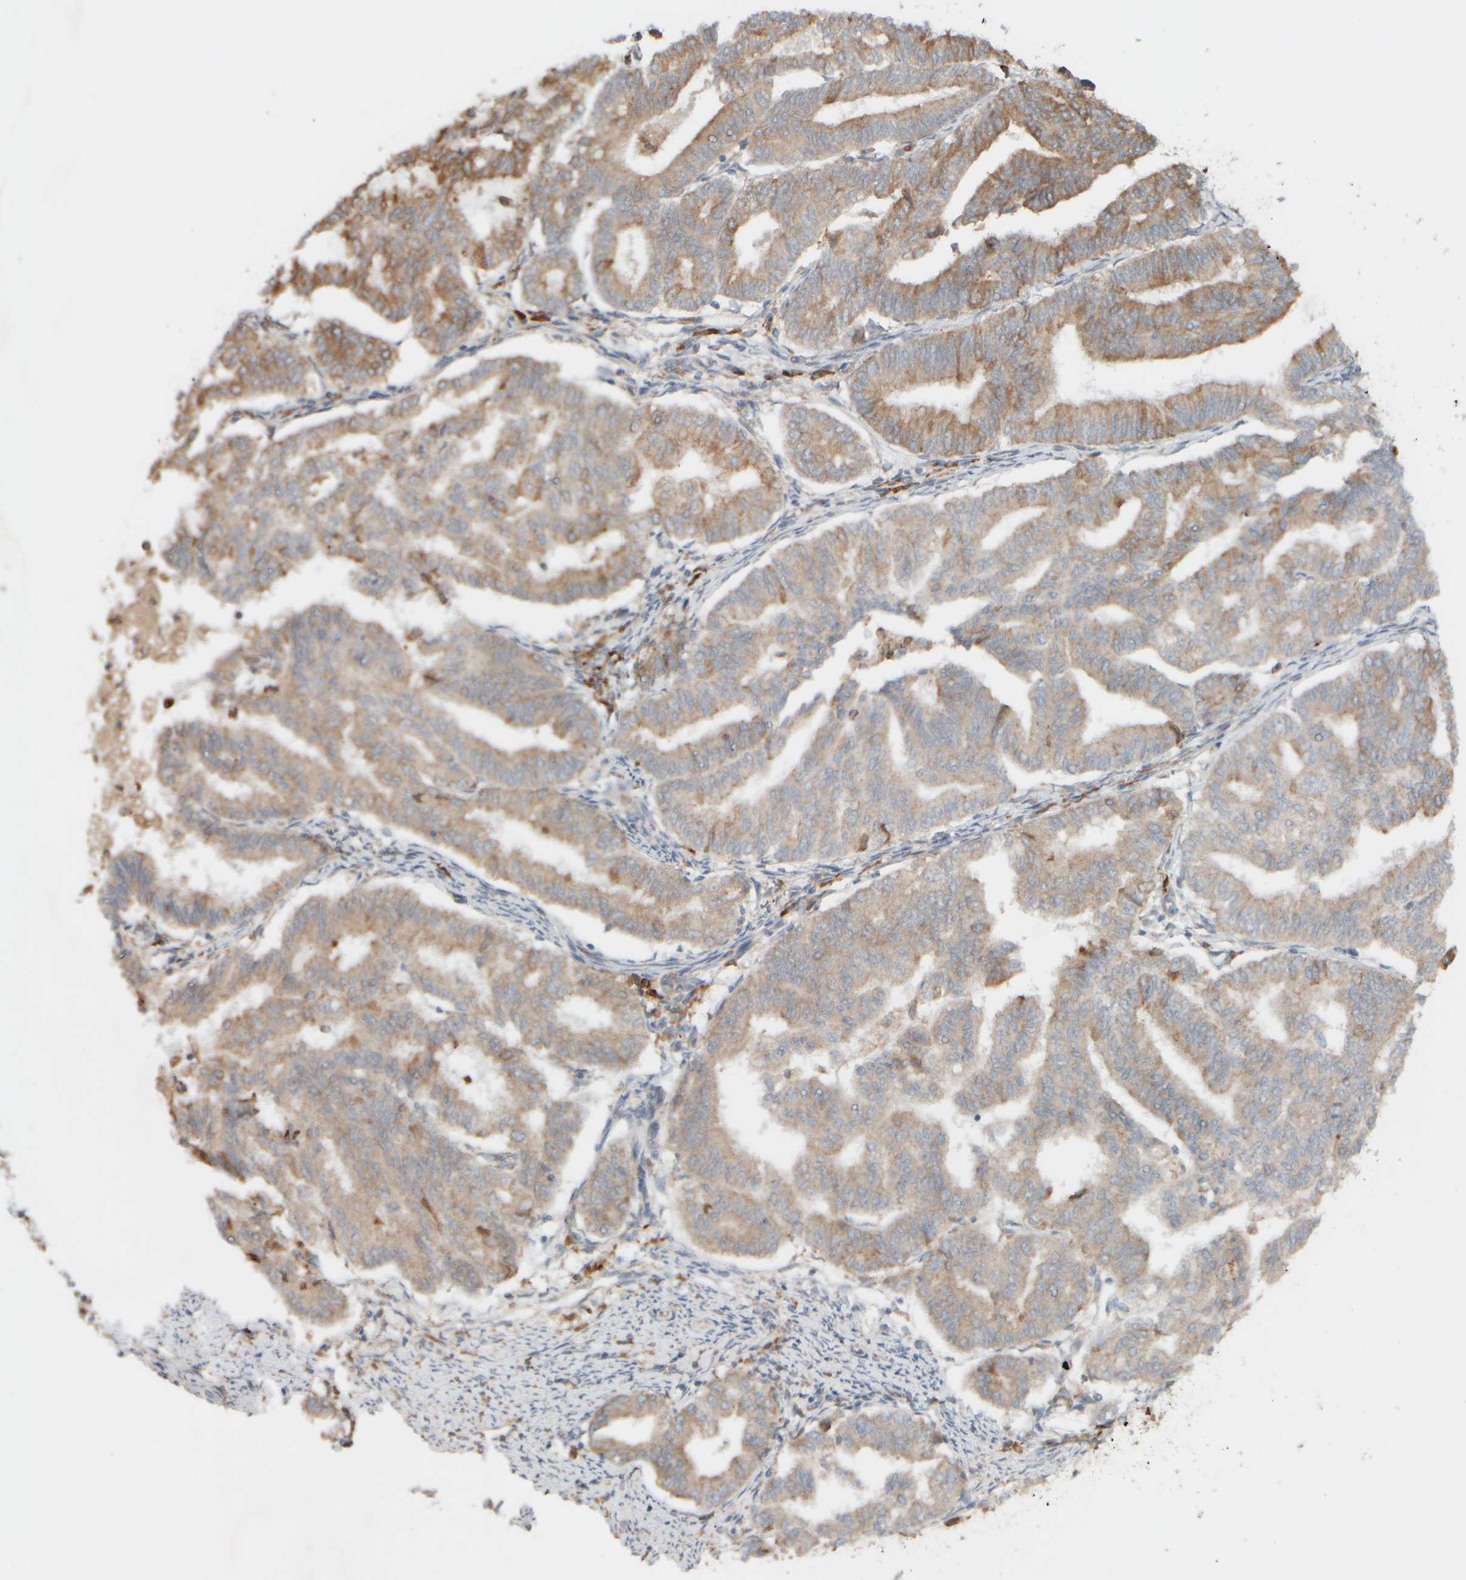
{"staining": {"intensity": "moderate", "quantity": ">75%", "location": "cytoplasmic/membranous"}, "tissue": "endometrial cancer", "cell_type": "Tumor cells", "image_type": "cancer", "snomed": [{"axis": "morphology", "description": "Adenocarcinoma, NOS"}, {"axis": "topography", "description": "Endometrium"}], "caption": "The immunohistochemical stain highlights moderate cytoplasmic/membranous staining in tumor cells of endometrial adenocarcinoma tissue.", "gene": "EIF2B3", "patient": {"sex": "female", "age": 79}}